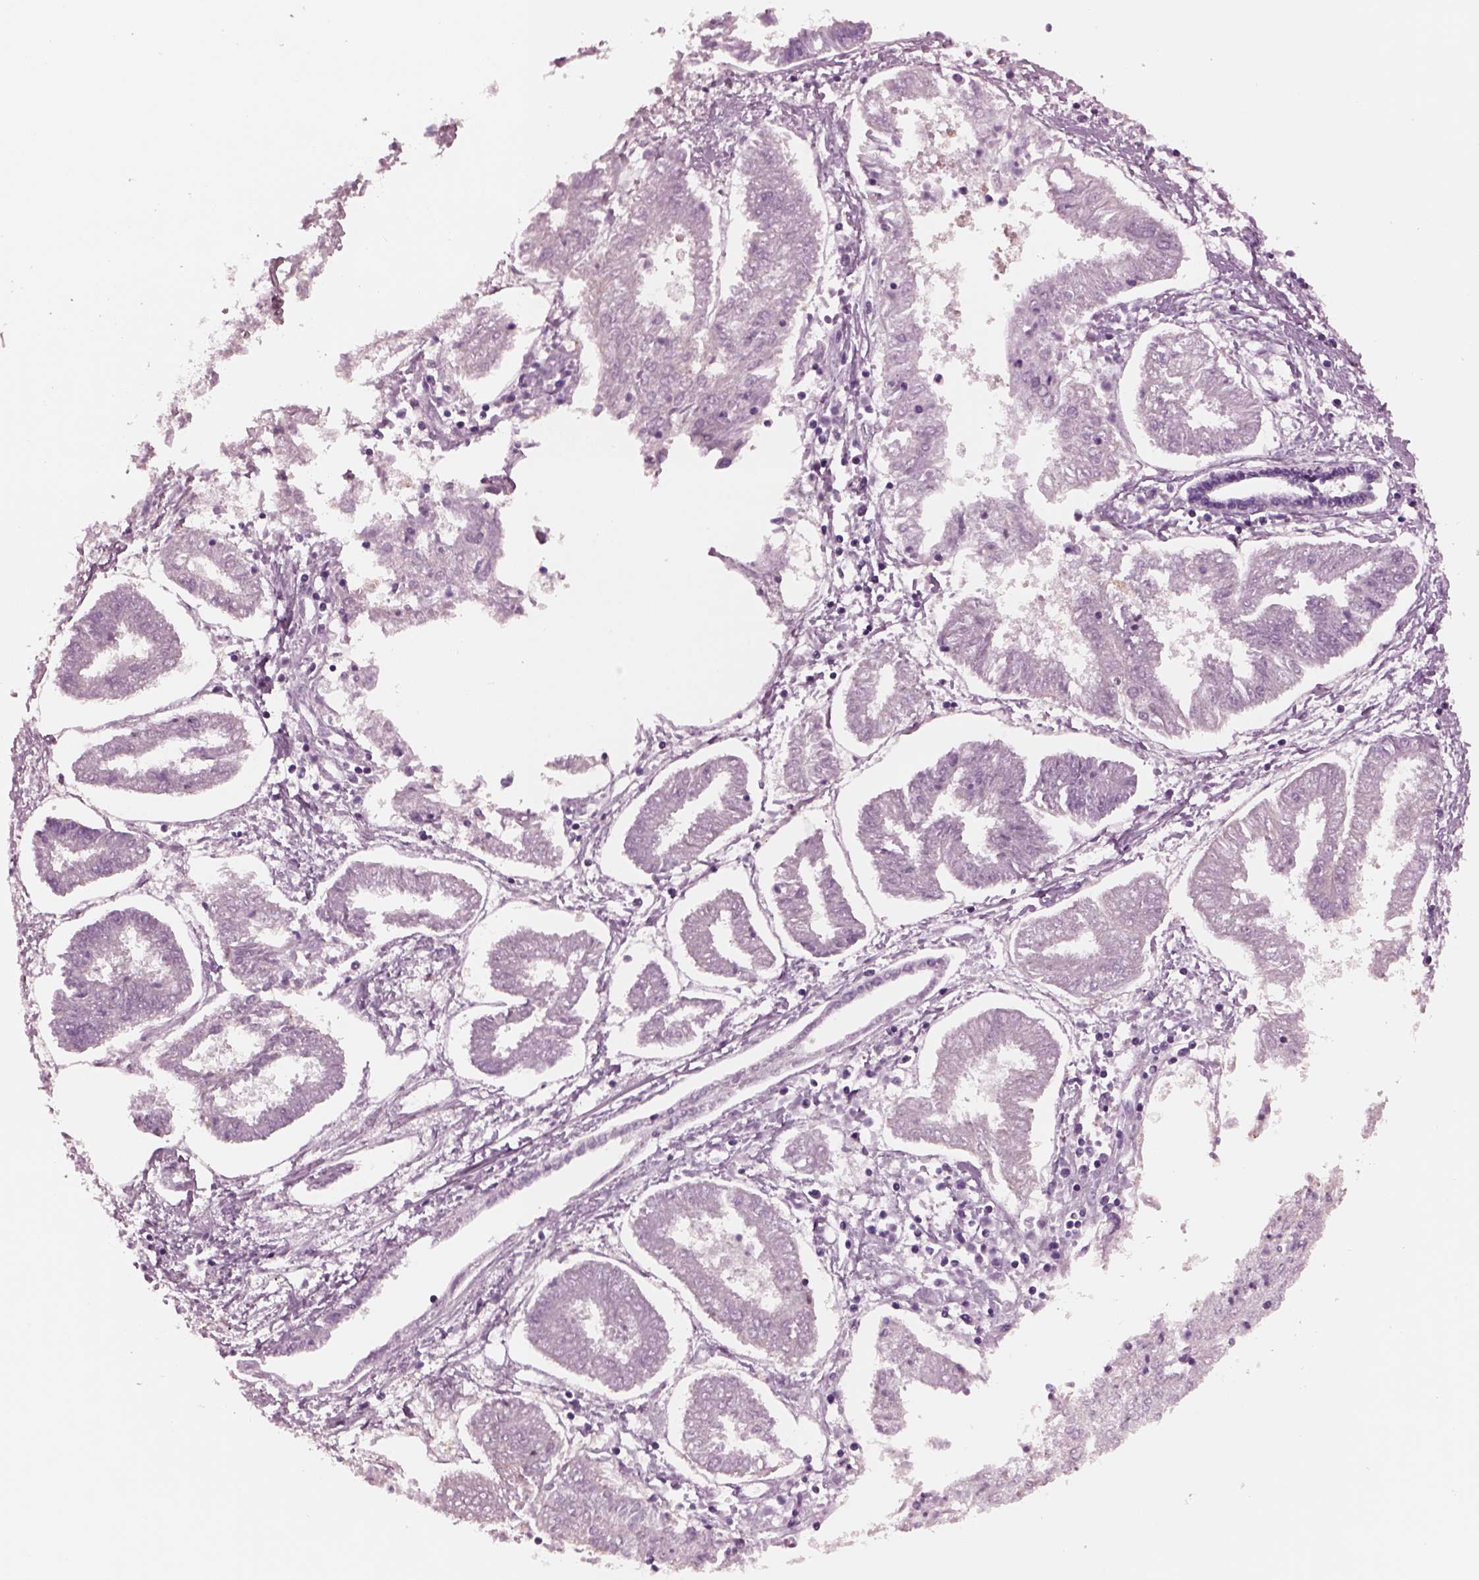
{"staining": {"intensity": "negative", "quantity": "none", "location": "none"}, "tissue": "endometrial cancer", "cell_type": "Tumor cells", "image_type": "cancer", "snomed": [{"axis": "morphology", "description": "Adenocarcinoma, NOS"}, {"axis": "topography", "description": "Endometrium"}], "caption": "IHC photomicrograph of neoplastic tissue: adenocarcinoma (endometrial) stained with DAB demonstrates no significant protein expression in tumor cells.", "gene": "SHTN1", "patient": {"sex": "female", "age": 68}}